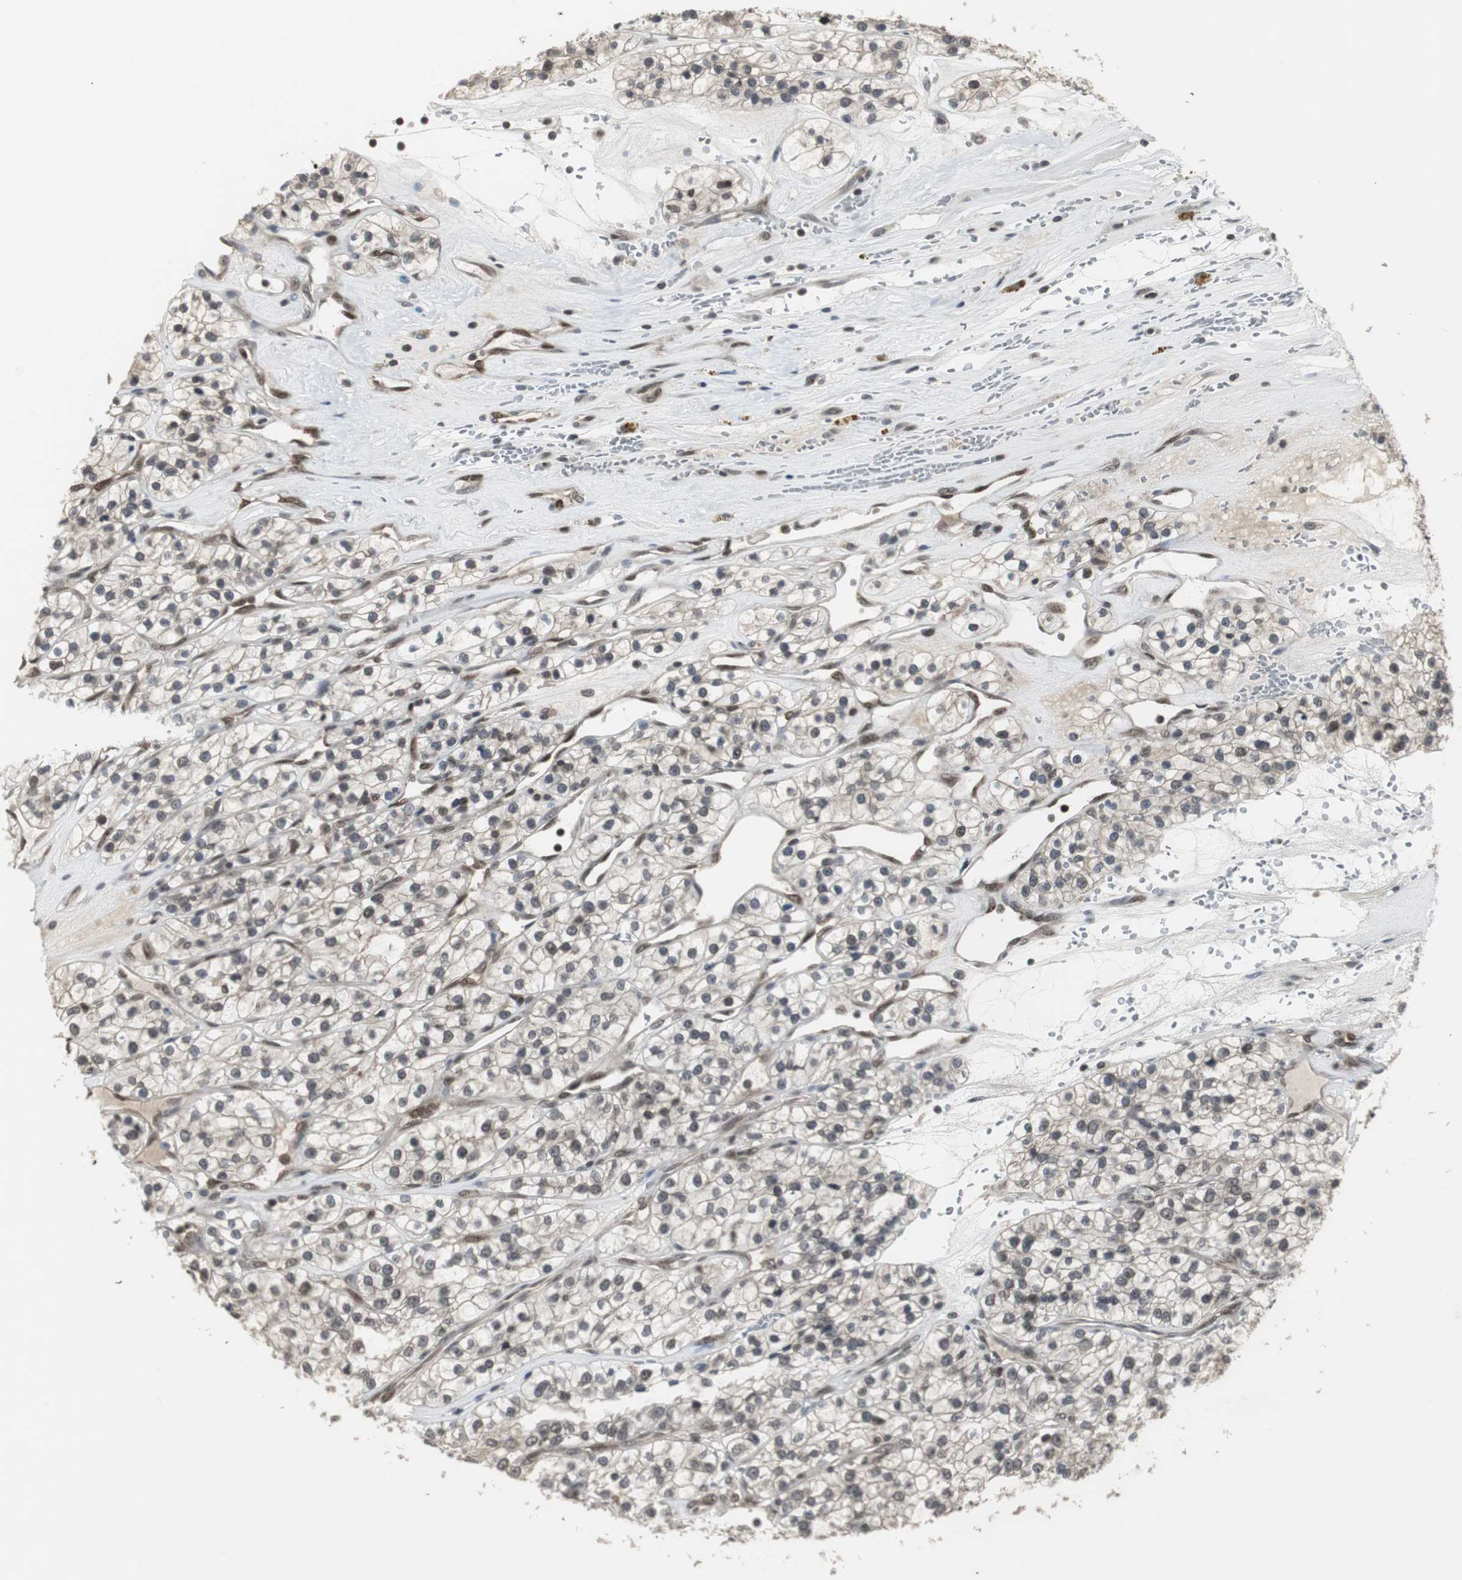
{"staining": {"intensity": "negative", "quantity": "none", "location": "none"}, "tissue": "renal cancer", "cell_type": "Tumor cells", "image_type": "cancer", "snomed": [{"axis": "morphology", "description": "Adenocarcinoma, NOS"}, {"axis": "topography", "description": "Kidney"}], "caption": "A photomicrograph of renal cancer (adenocarcinoma) stained for a protein exhibits no brown staining in tumor cells.", "gene": "MPG", "patient": {"sex": "female", "age": 57}}